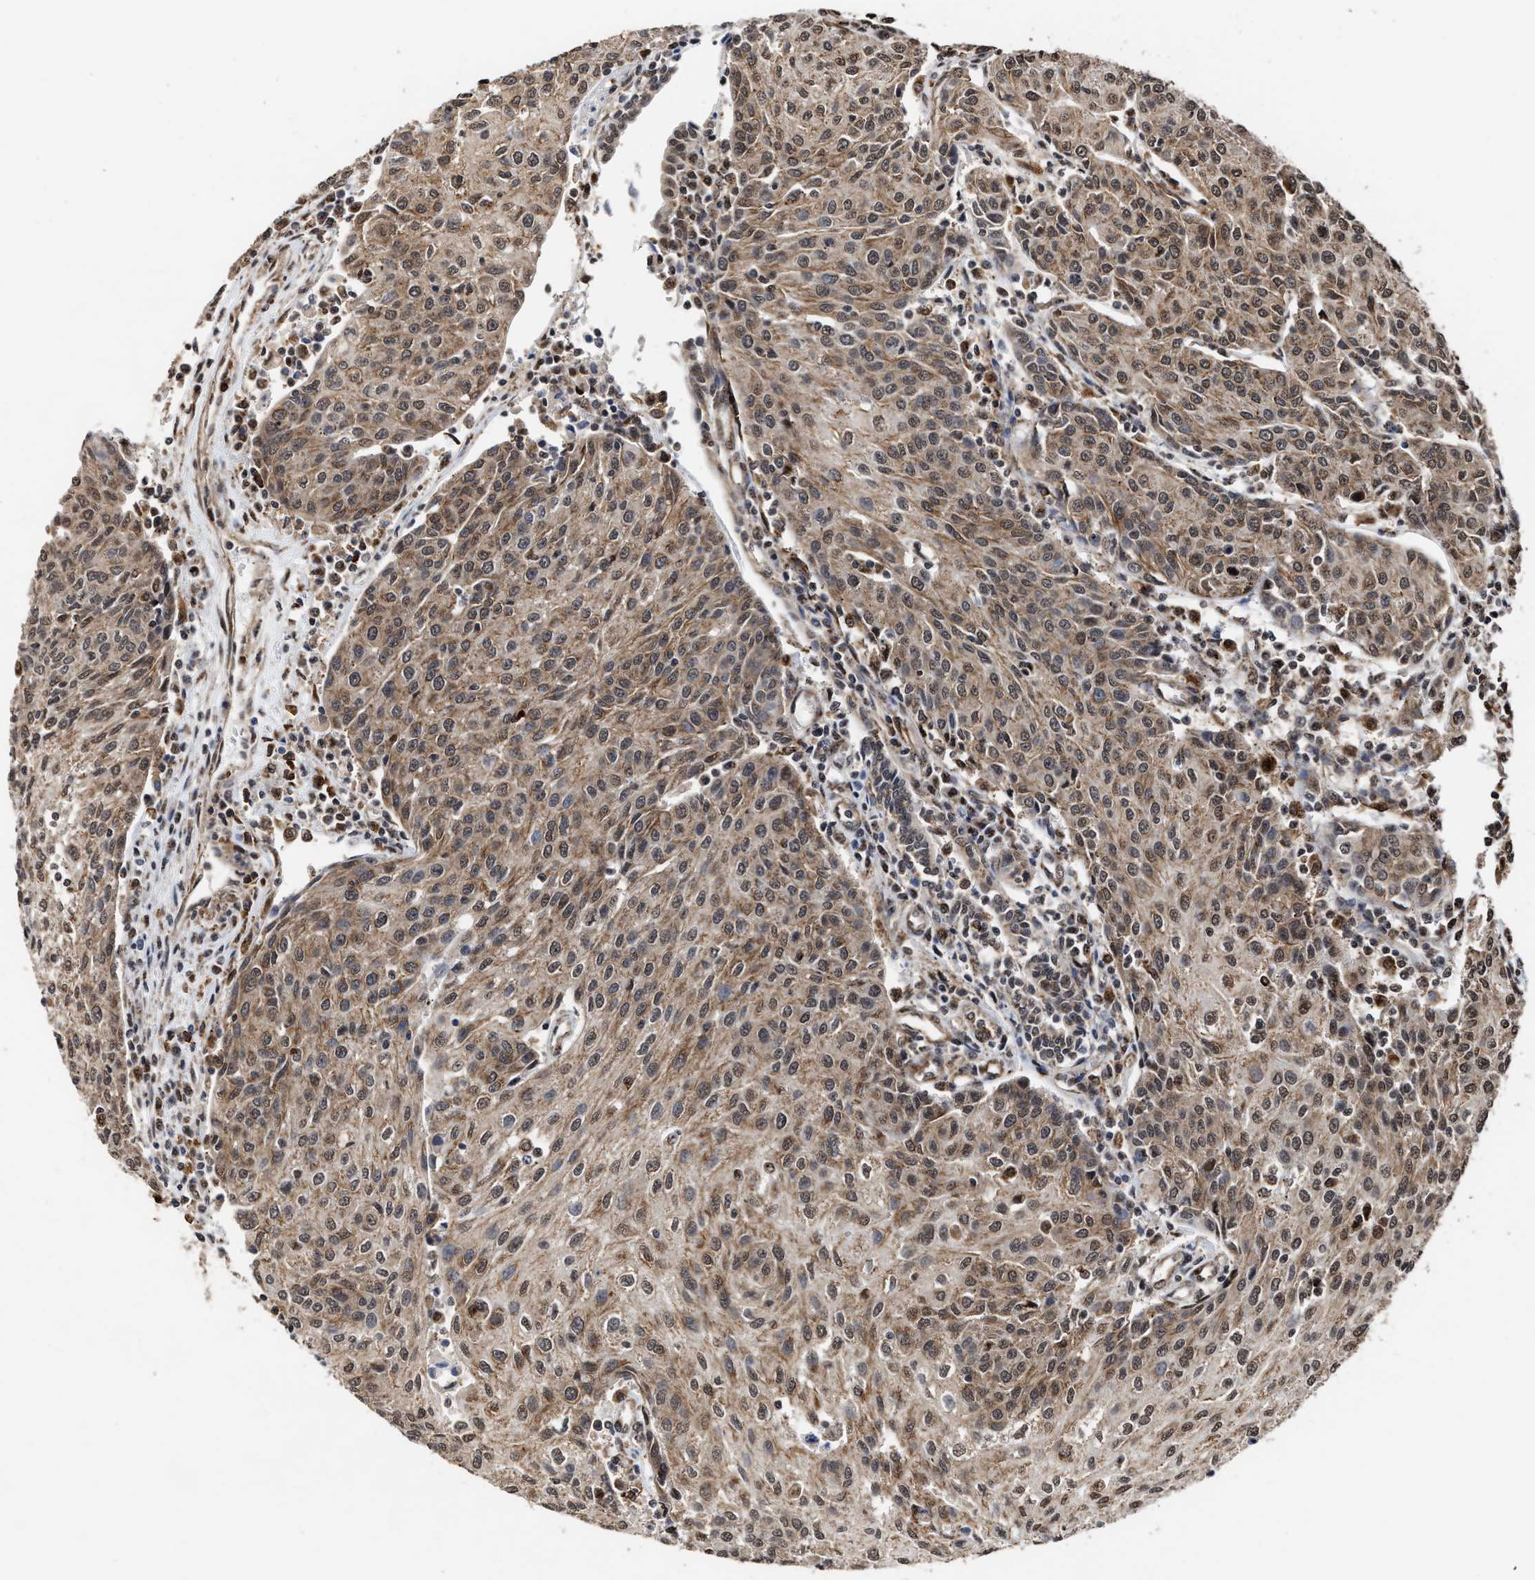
{"staining": {"intensity": "moderate", "quantity": ">75%", "location": "cytoplasmic/membranous,nuclear"}, "tissue": "urothelial cancer", "cell_type": "Tumor cells", "image_type": "cancer", "snomed": [{"axis": "morphology", "description": "Urothelial carcinoma, High grade"}, {"axis": "topography", "description": "Urinary bladder"}], "caption": "Urothelial carcinoma (high-grade) was stained to show a protein in brown. There is medium levels of moderate cytoplasmic/membranous and nuclear staining in about >75% of tumor cells.", "gene": "SEPTIN2", "patient": {"sex": "female", "age": 85}}